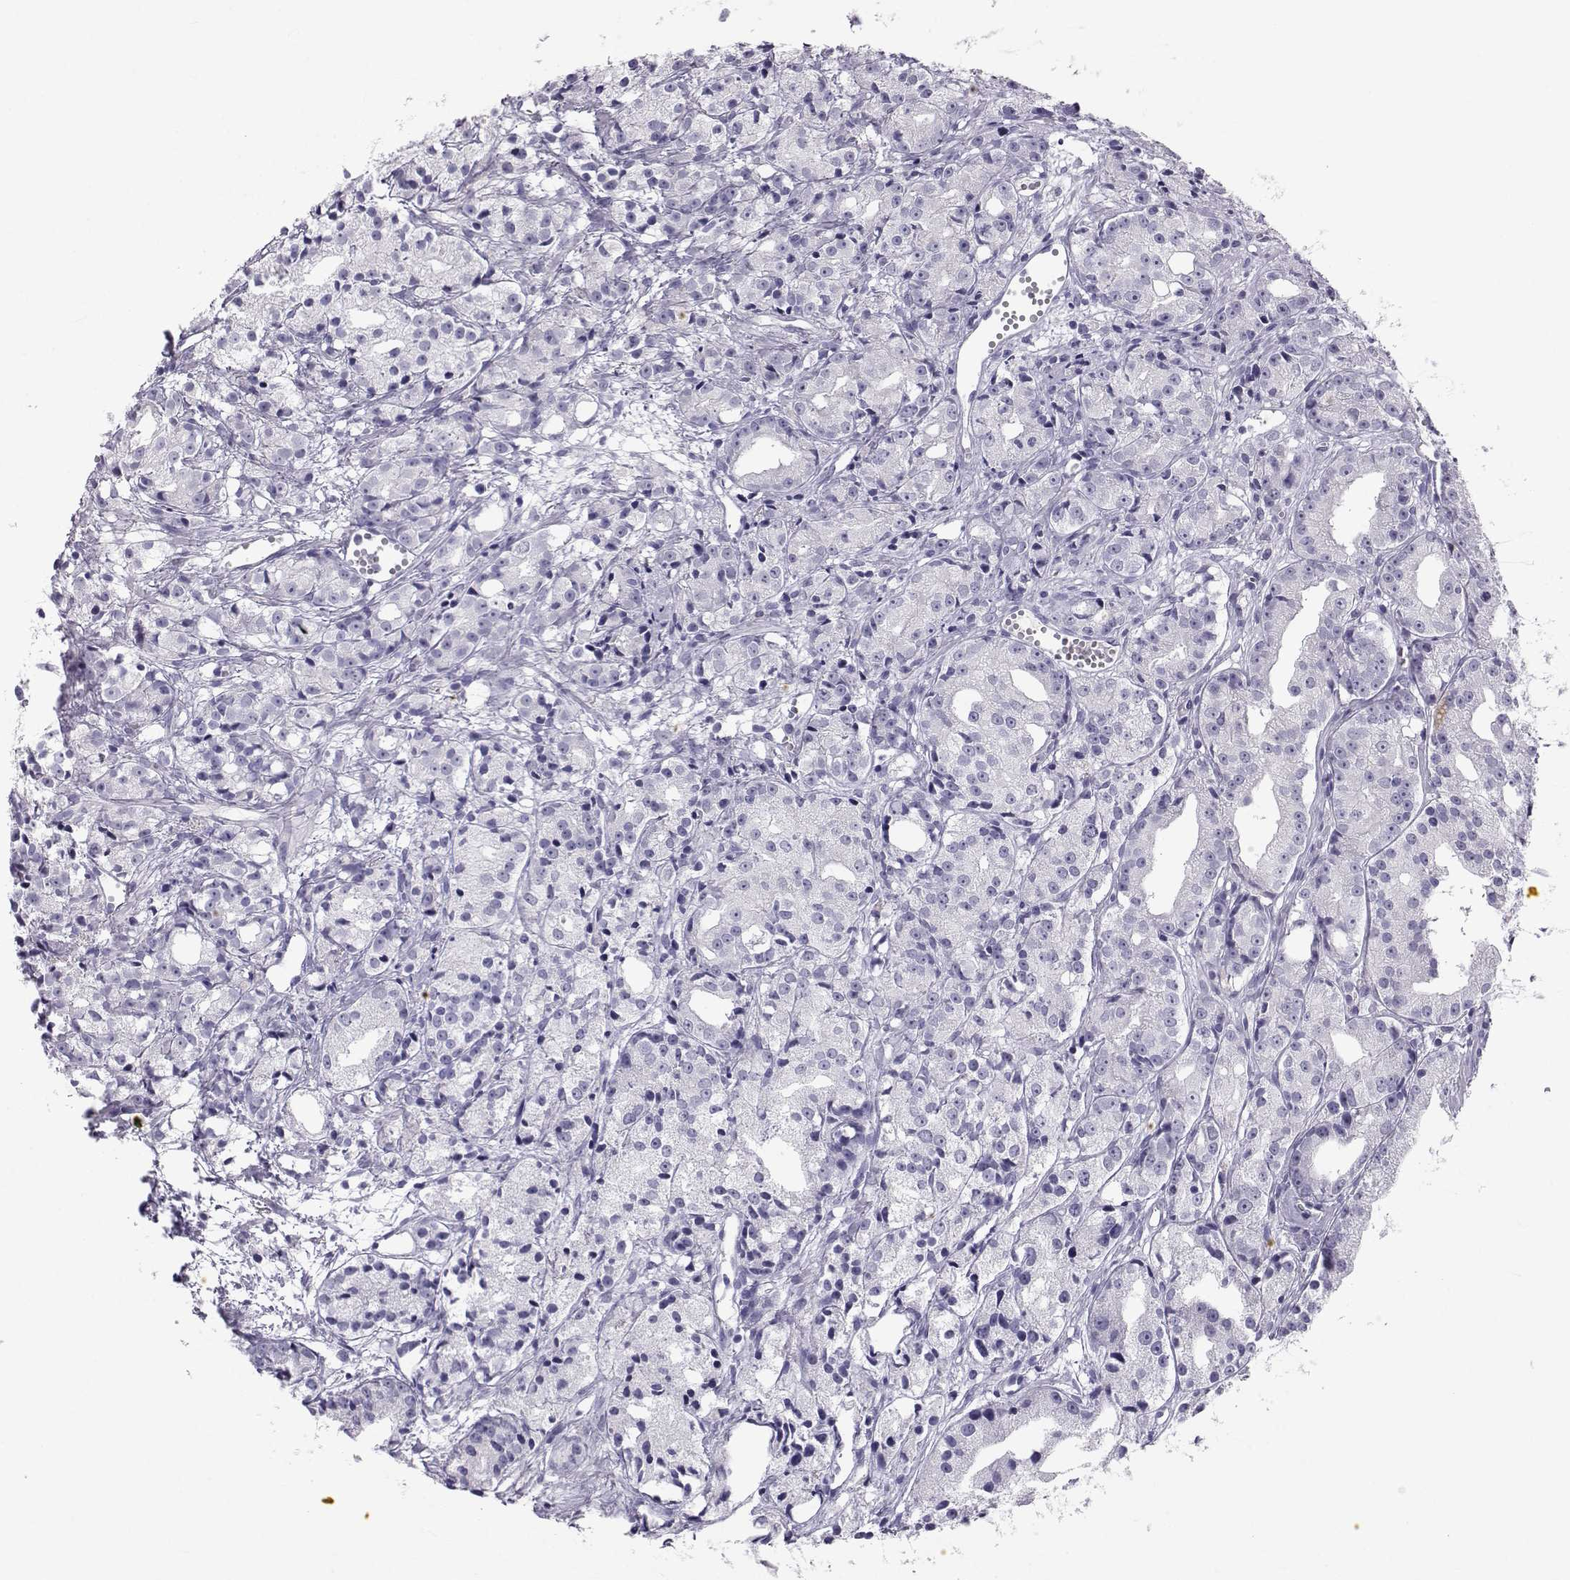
{"staining": {"intensity": "negative", "quantity": "none", "location": "none"}, "tissue": "prostate cancer", "cell_type": "Tumor cells", "image_type": "cancer", "snomed": [{"axis": "morphology", "description": "Adenocarcinoma, Medium grade"}, {"axis": "topography", "description": "Prostate"}], "caption": "Tumor cells are negative for protein expression in human prostate cancer (adenocarcinoma (medium-grade)). The staining is performed using DAB brown chromogen with nuclei counter-stained in using hematoxylin.", "gene": "PCSK1N", "patient": {"sex": "male", "age": 74}}